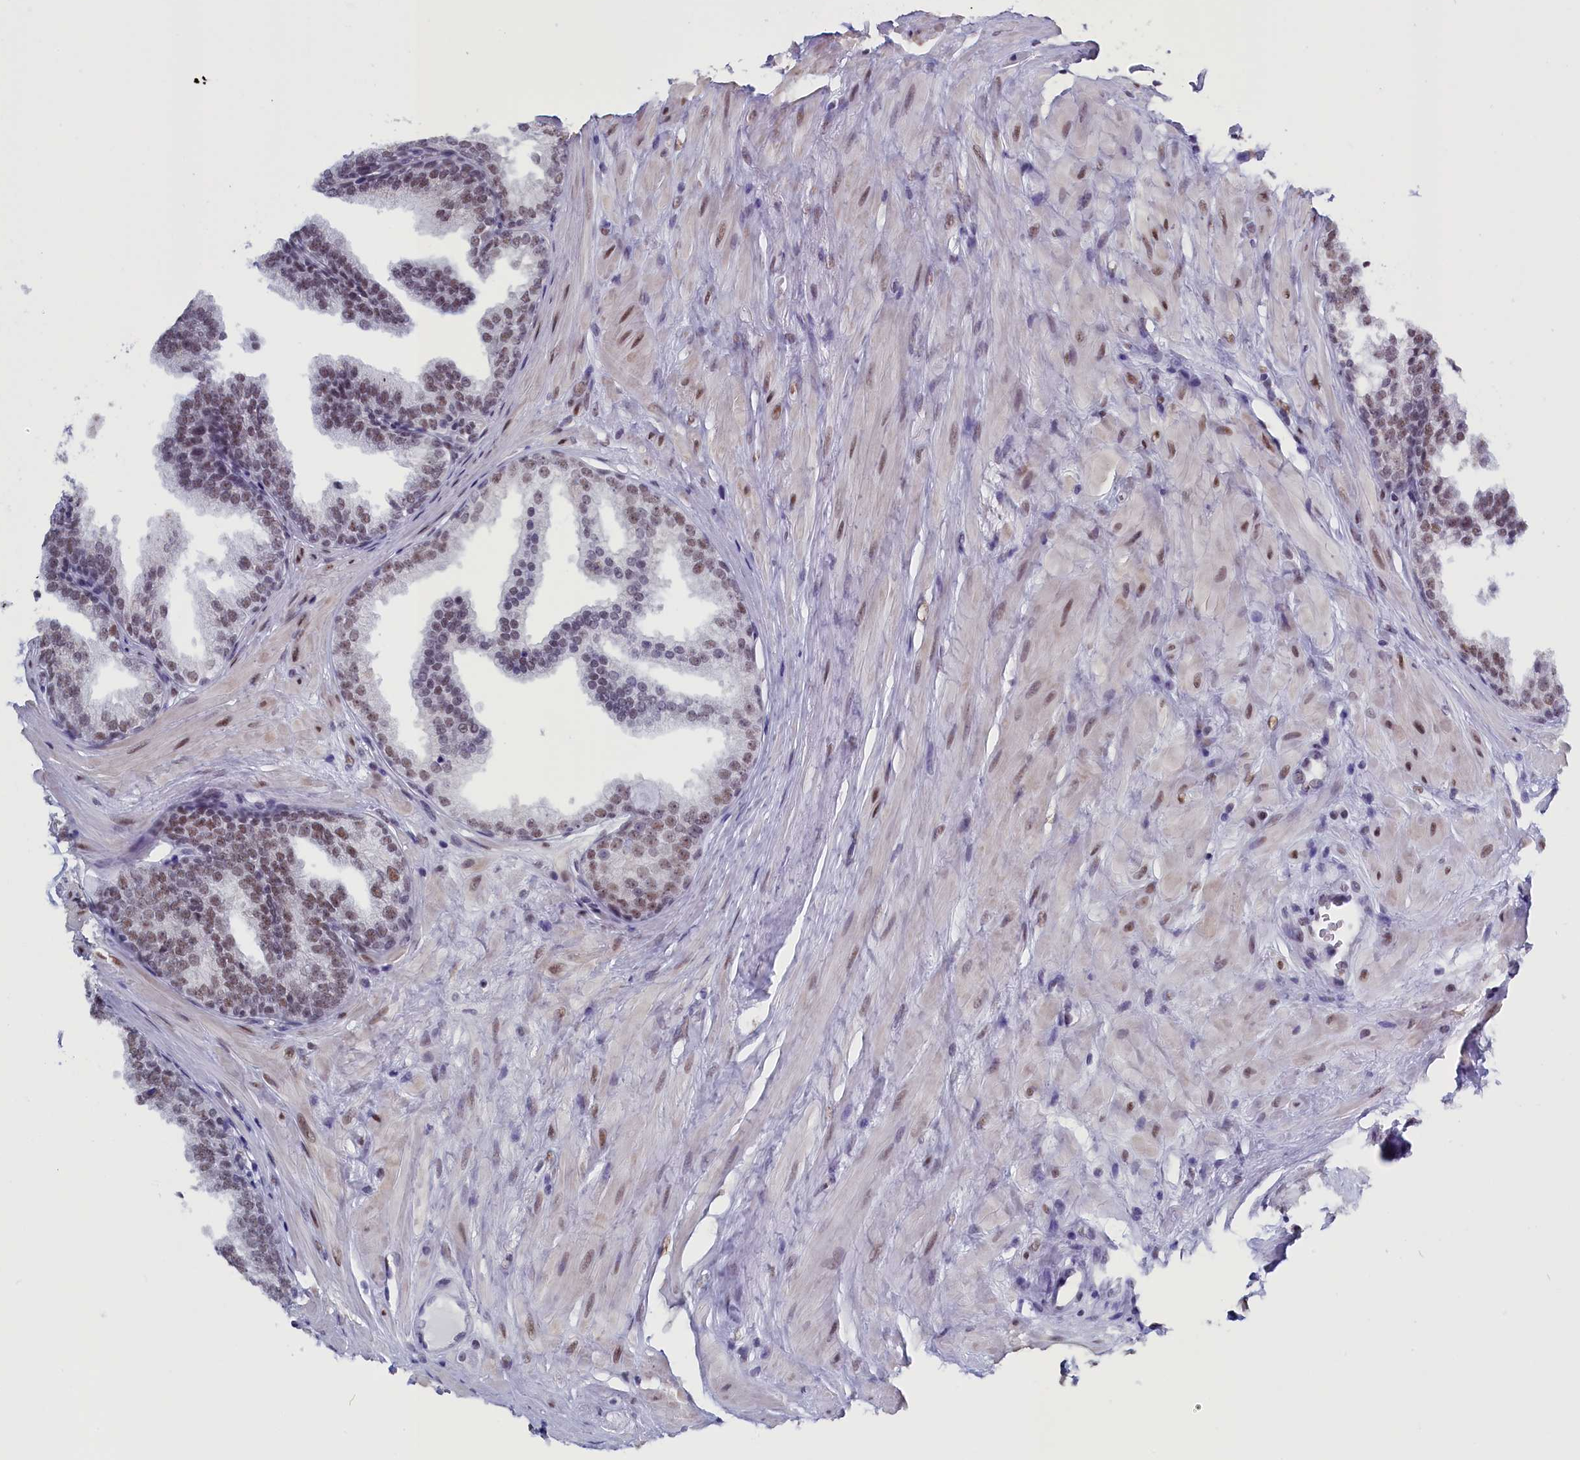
{"staining": {"intensity": "moderate", "quantity": "25%-75%", "location": "nuclear"}, "tissue": "prostate", "cell_type": "Glandular cells", "image_type": "normal", "snomed": [{"axis": "morphology", "description": "Normal tissue, NOS"}, {"axis": "topography", "description": "Prostate"}], "caption": "Glandular cells exhibit medium levels of moderate nuclear staining in approximately 25%-75% of cells in unremarkable human prostate. (Stains: DAB in brown, nuclei in blue, Microscopy: brightfield microscopy at high magnification).", "gene": "CD2BP2", "patient": {"sex": "male", "age": 60}}